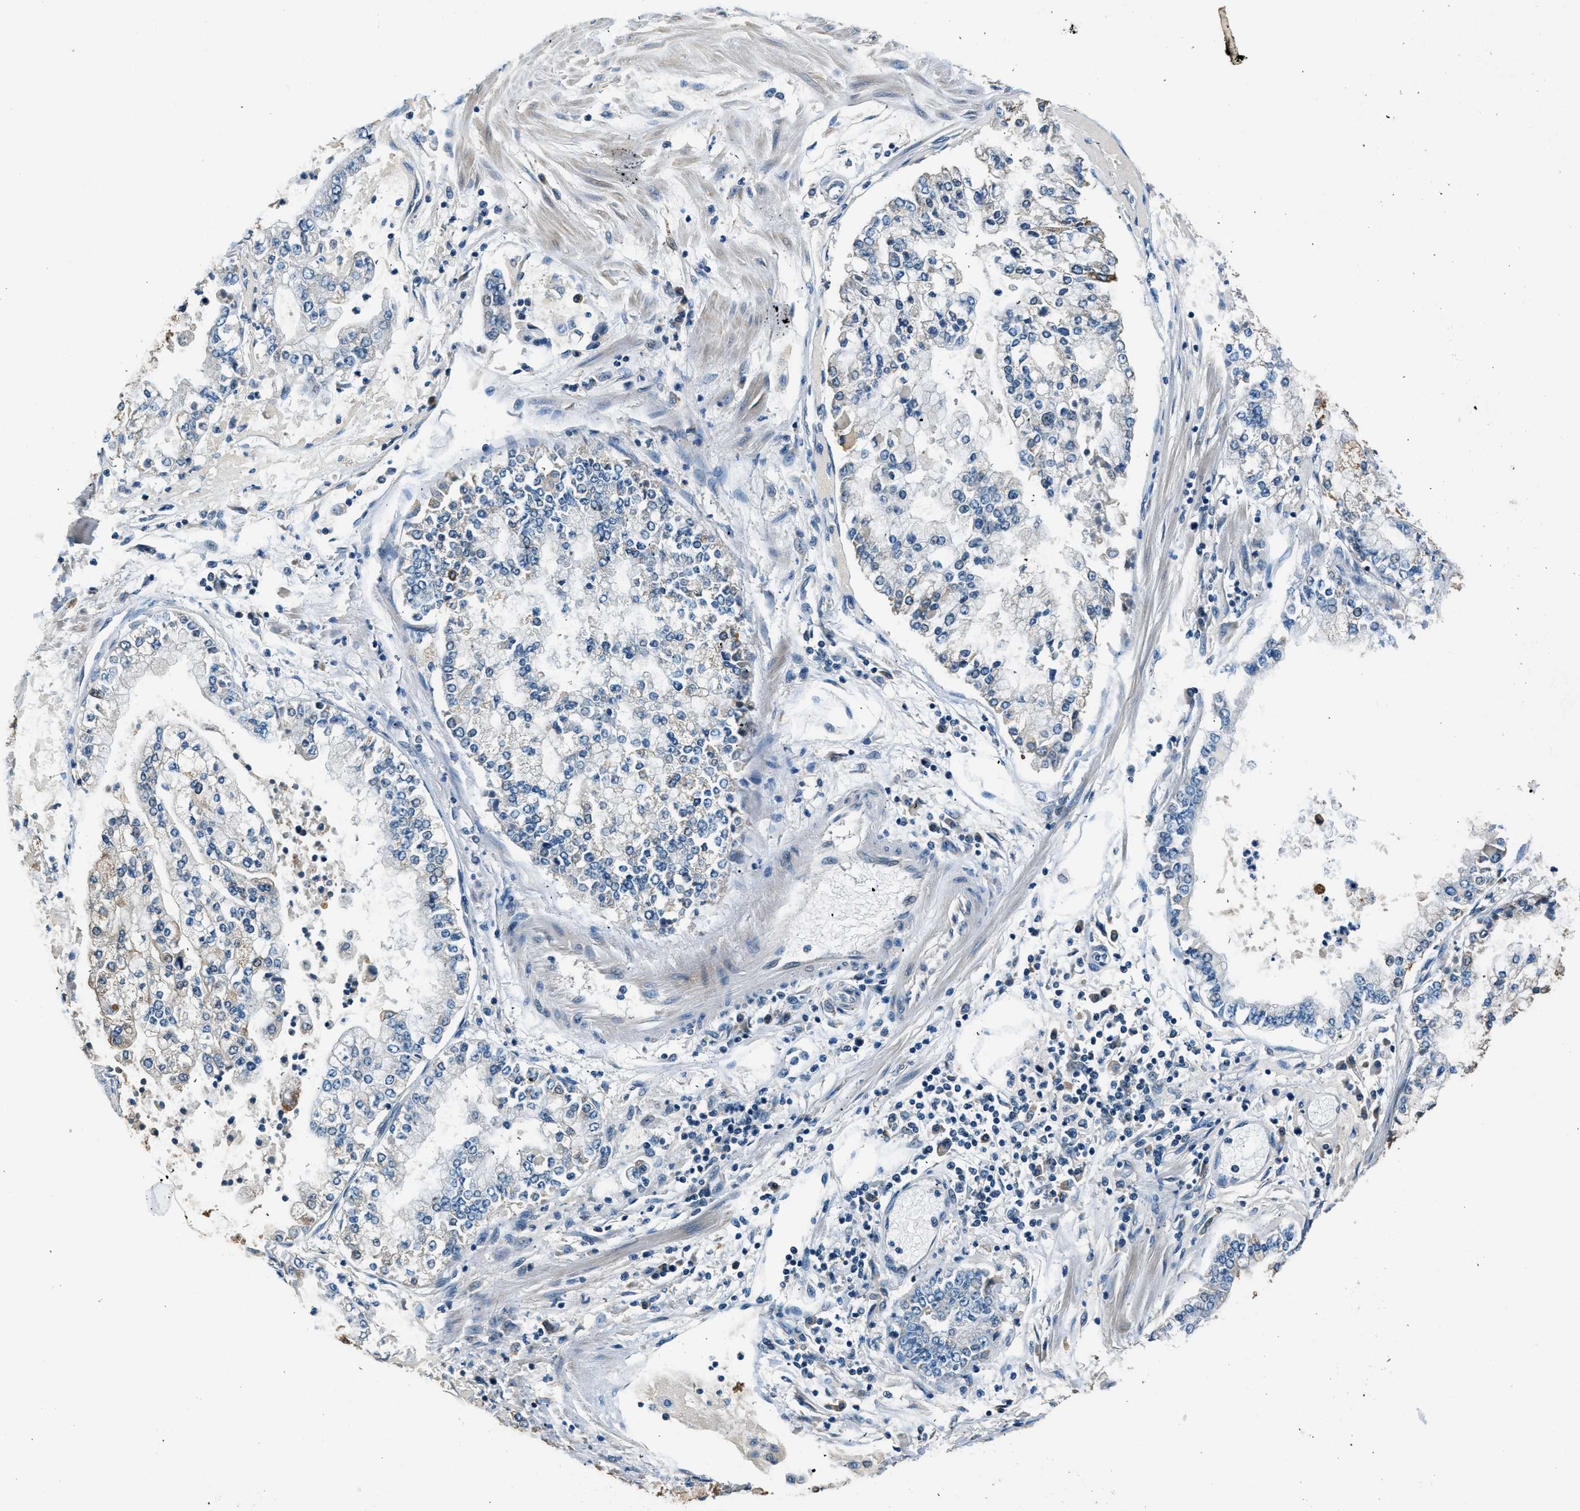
{"staining": {"intensity": "weak", "quantity": "<25%", "location": "cytoplasmic/membranous"}, "tissue": "stomach cancer", "cell_type": "Tumor cells", "image_type": "cancer", "snomed": [{"axis": "morphology", "description": "Adenocarcinoma, NOS"}, {"axis": "topography", "description": "Stomach"}], "caption": "Immunohistochemistry of human stomach adenocarcinoma shows no expression in tumor cells.", "gene": "NME8", "patient": {"sex": "male", "age": 76}}